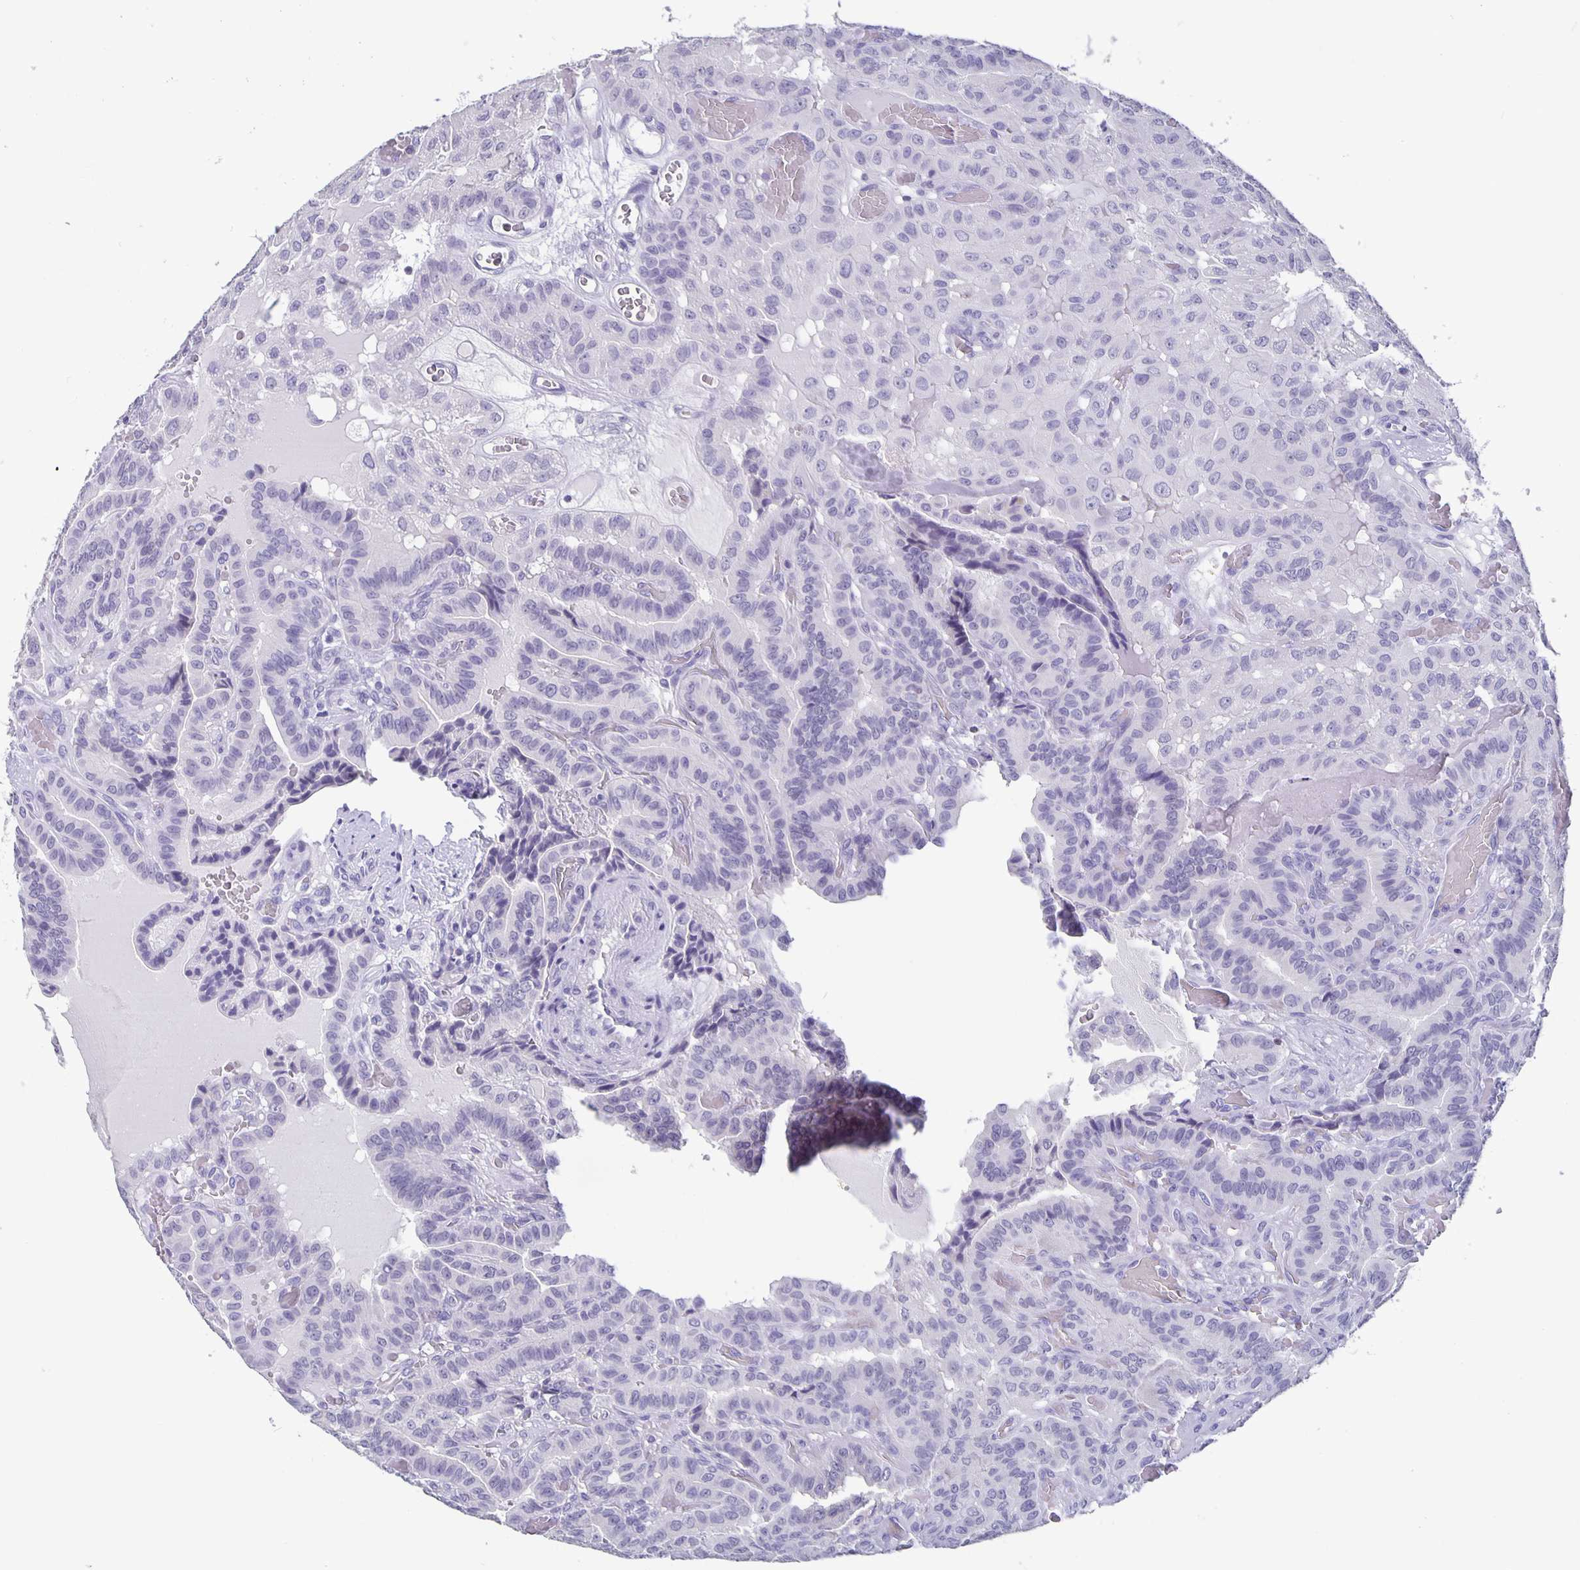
{"staining": {"intensity": "negative", "quantity": "none", "location": "none"}, "tissue": "thyroid cancer", "cell_type": "Tumor cells", "image_type": "cancer", "snomed": [{"axis": "morphology", "description": "Papillary adenocarcinoma, NOS"}, {"axis": "morphology", "description": "Papillary adenoma metastatic"}, {"axis": "topography", "description": "Thyroid gland"}], "caption": "High magnification brightfield microscopy of thyroid papillary adenoma metastatic stained with DAB (brown) and counterstained with hematoxylin (blue): tumor cells show no significant staining.", "gene": "SATB2", "patient": {"sex": "male", "age": 87}}